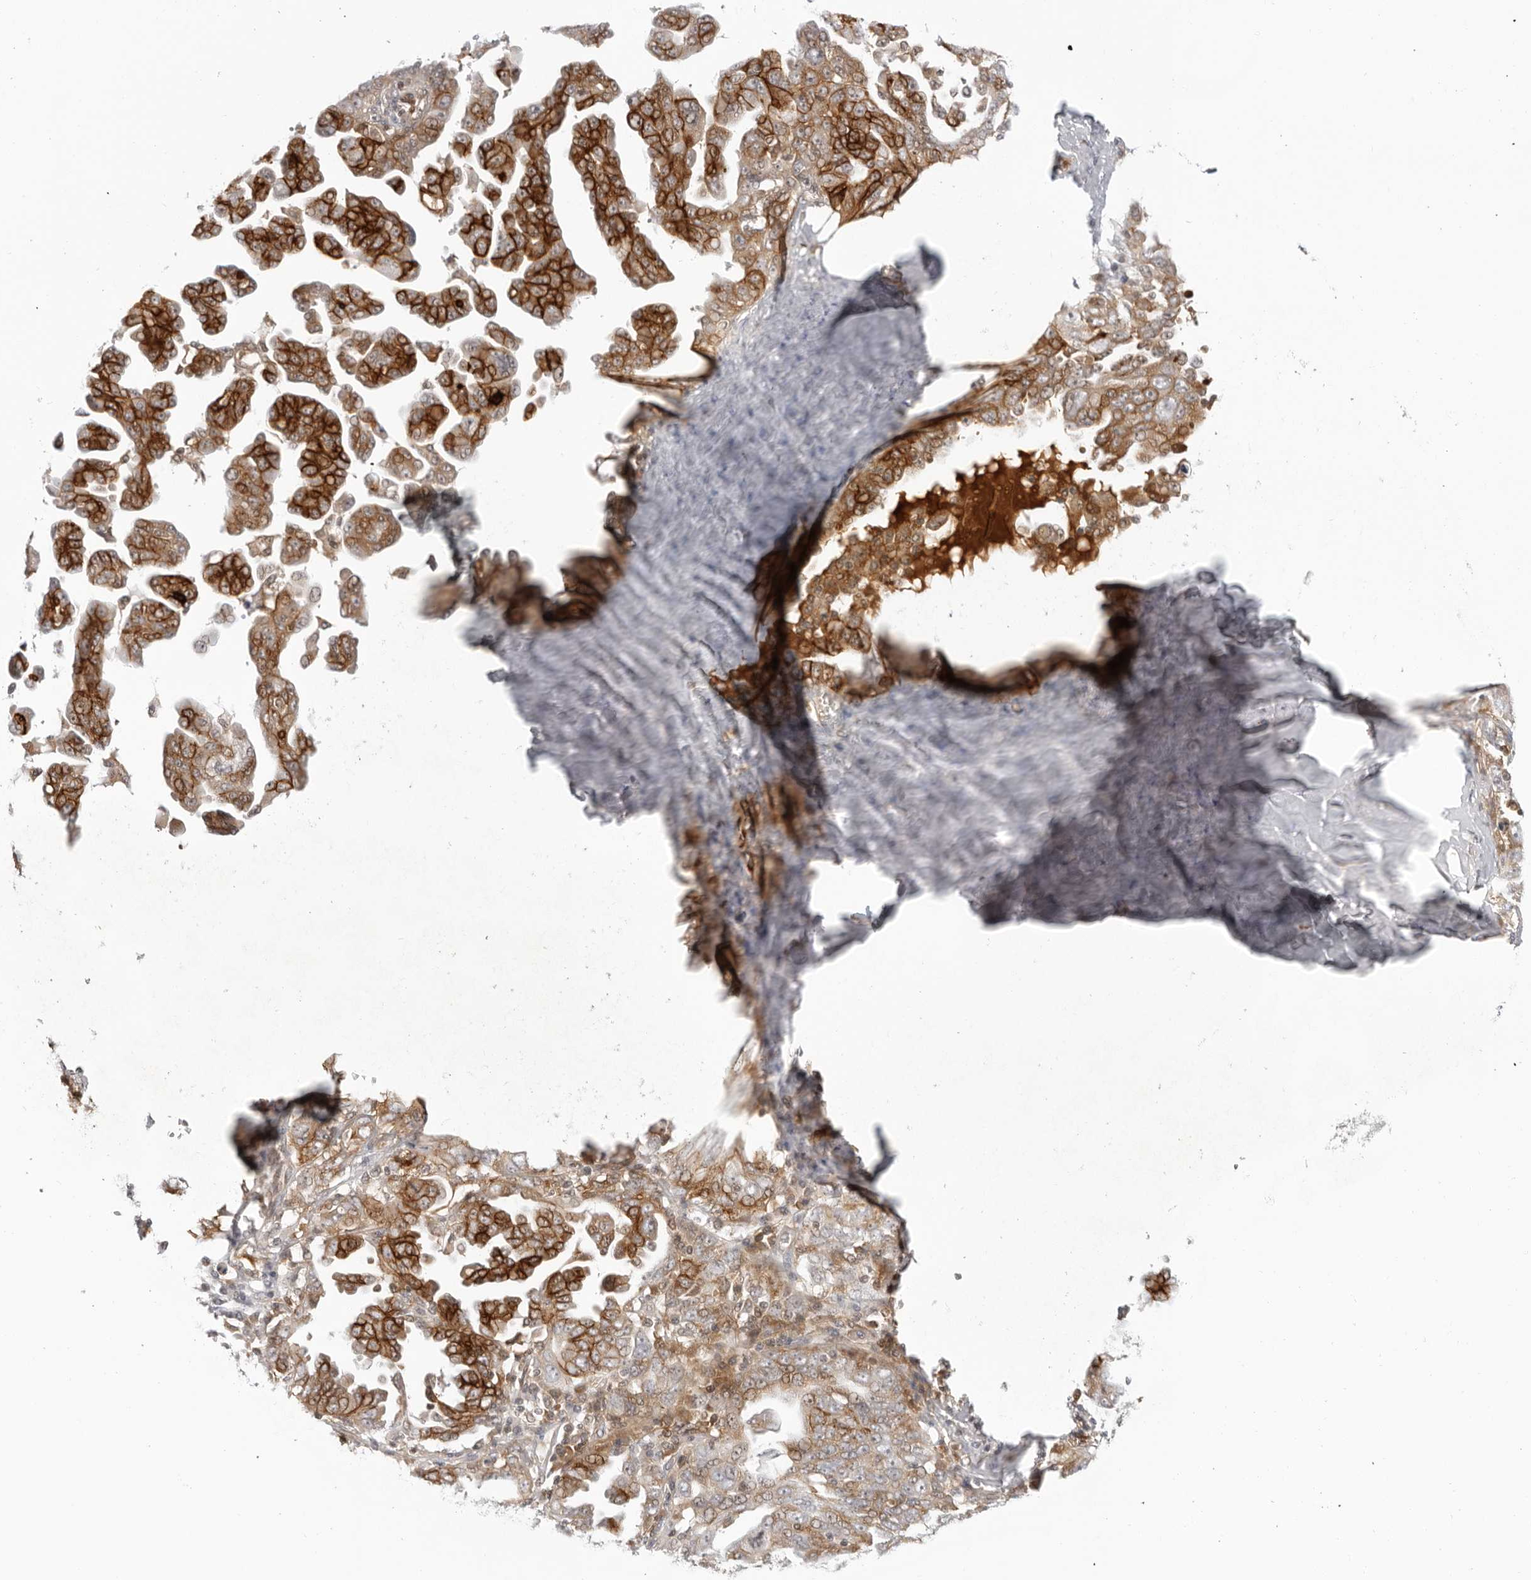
{"staining": {"intensity": "strong", "quantity": ">75%", "location": "cytoplasmic/membranous"}, "tissue": "ovarian cancer", "cell_type": "Tumor cells", "image_type": "cancer", "snomed": [{"axis": "morphology", "description": "Carcinoma, endometroid"}, {"axis": "topography", "description": "Ovary"}], "caption": "The photomicrograph demonstrates staining of ovarian endometroid carcinoma, revealing strong cytoplasmic/membranous protein expression (brown color) within tumor cells.", "gene": "SUGCT", "patient": {"sex": "female", "age": 62}}